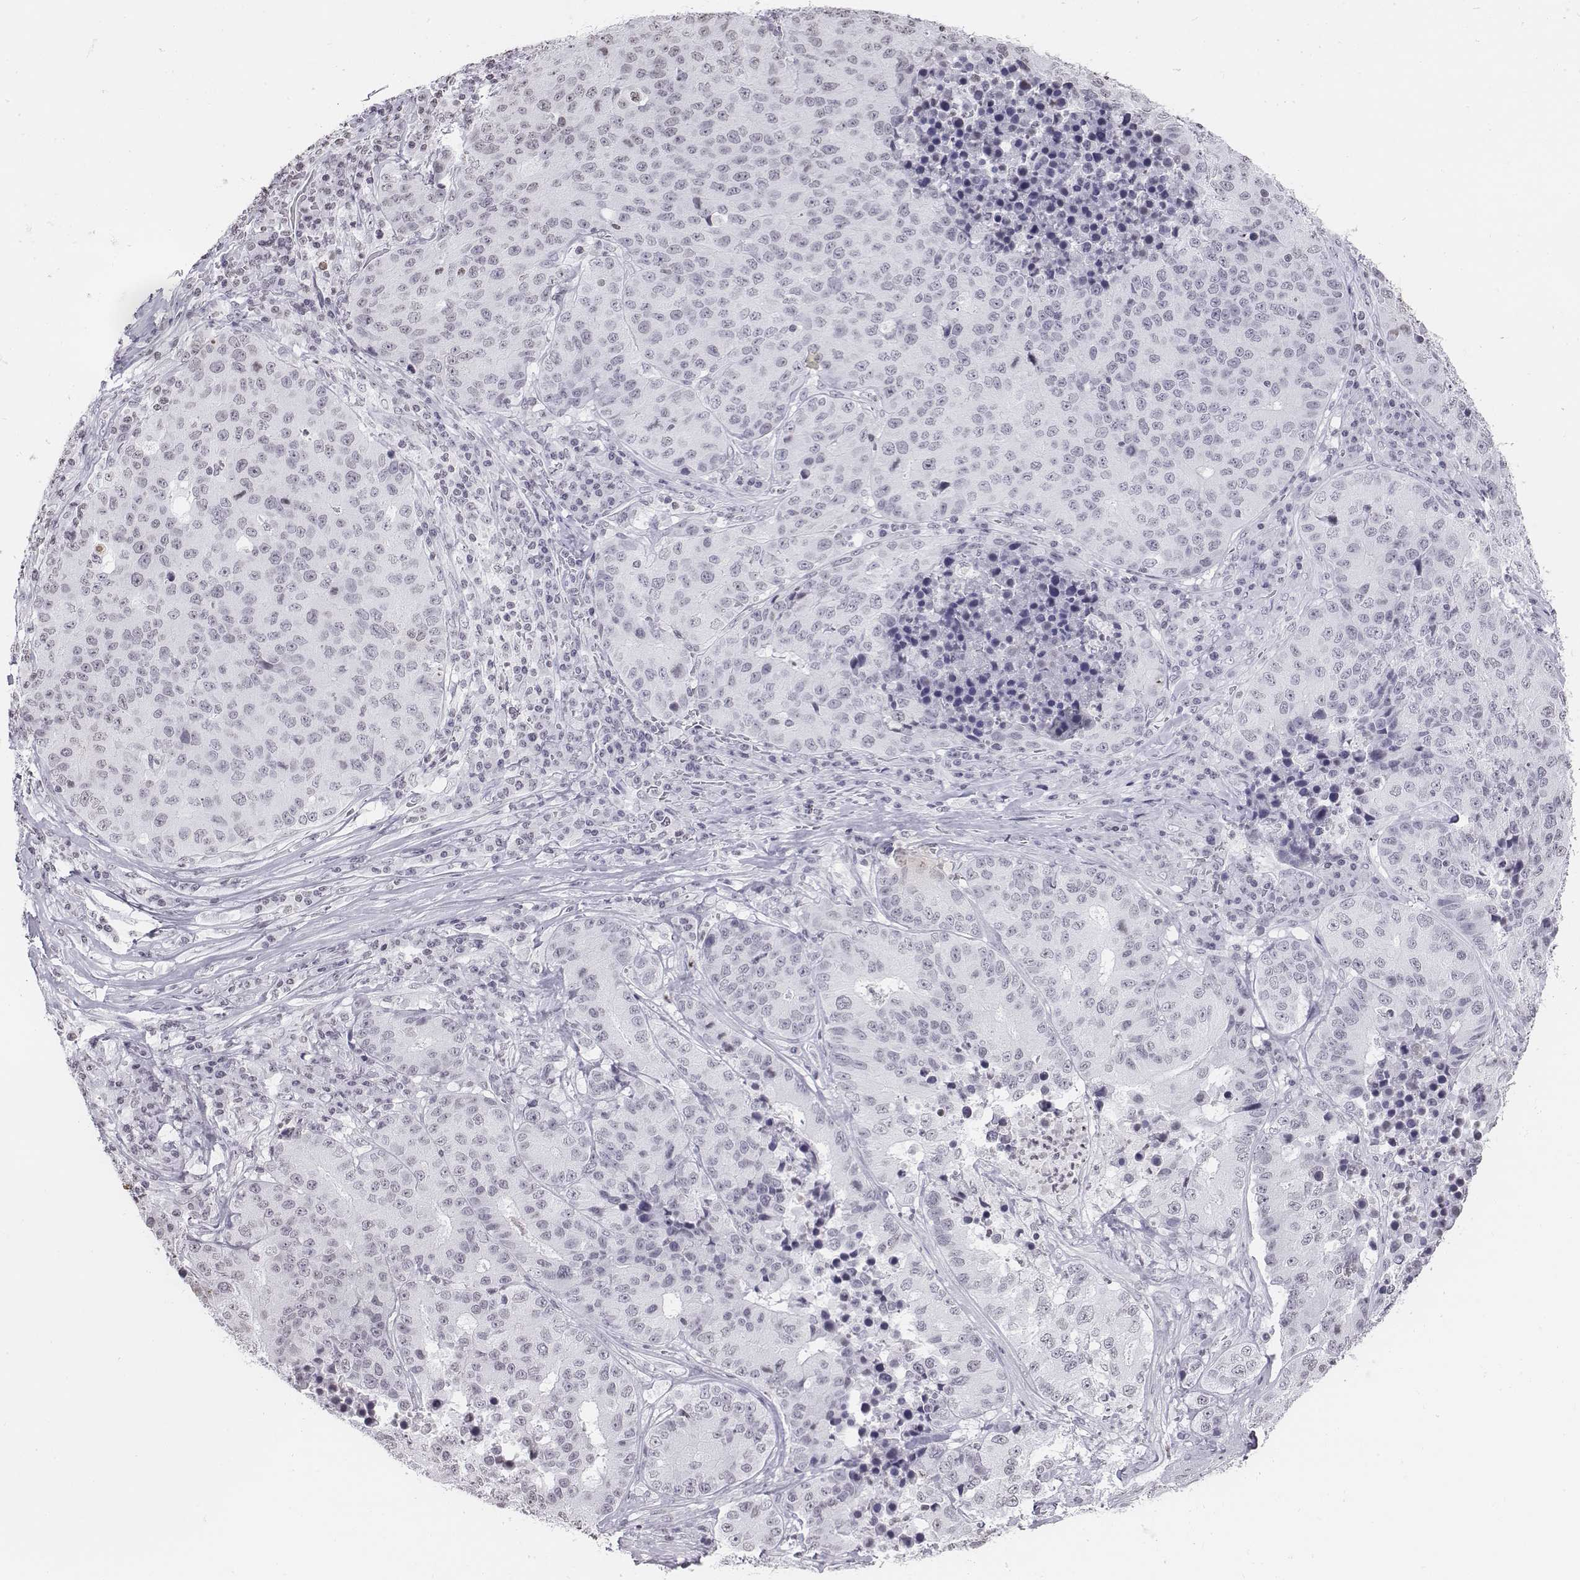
{"staining": {"intensity": "negative", "quantity": "none", "location": "none"}, "tissue": "stomach cancer", "cell_type": "Tumor cells", "image_type": "cancer", "snomed": [{"axis": "morphology", "description": "Adenocarcinoma, NOS"}, {"axis": "topography", "description": "Stomach"}], "caption": "Adenocarcinoma (stomach) was stained to show a protein in brown. There is no significant positivity in tumor cells. (Stains: DAB (3,3'-diaminobenzidine) immunohistochemistry with hematoxylin counter stain, Microscopy: brightfield microscopy at high magnification).", "gene": "BARHL1", "patient": {"sex": "male", "age": 71}}